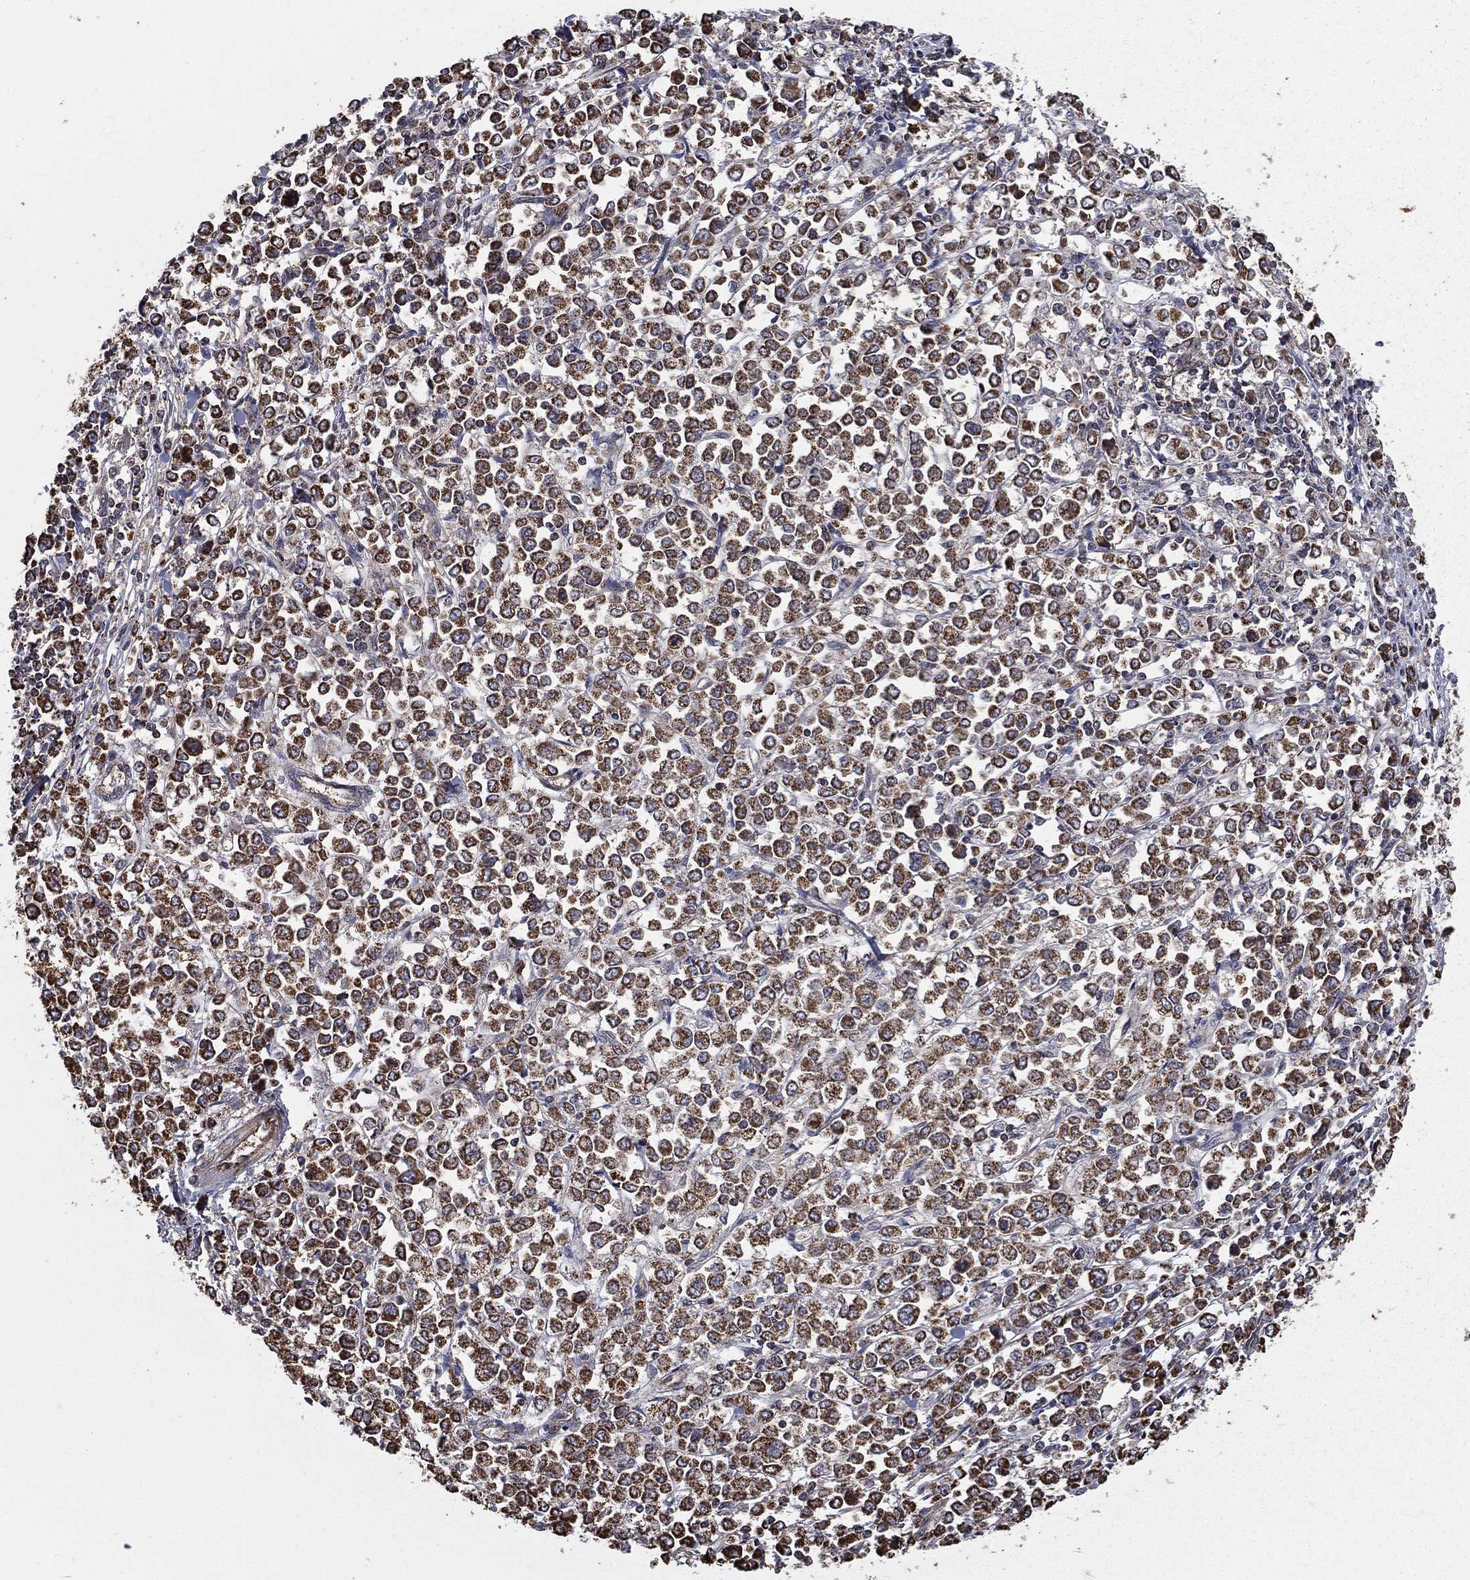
{"staining": {"intensity": "moderate", "quantity": ">75%", "location": "cytoplasmic/membranous"}, "tissue": "stomach cancer", "cell_type": "Tumor cells", "image_type": "cancer", "snomed": [{"axis": "morphology", "description": "Adenocarcinoma, NOS"}, {"axis": "topography", "description": "Stomach, upper"}], "caption": "Brown immunohistochemical staining in adenocarcinoma (stomach) displays moderate cytoplasmic/membranous staining in approximately >75% of tumor cells.", "gene": "RIGI", "patient": {"sex": "male", "age": 70}}